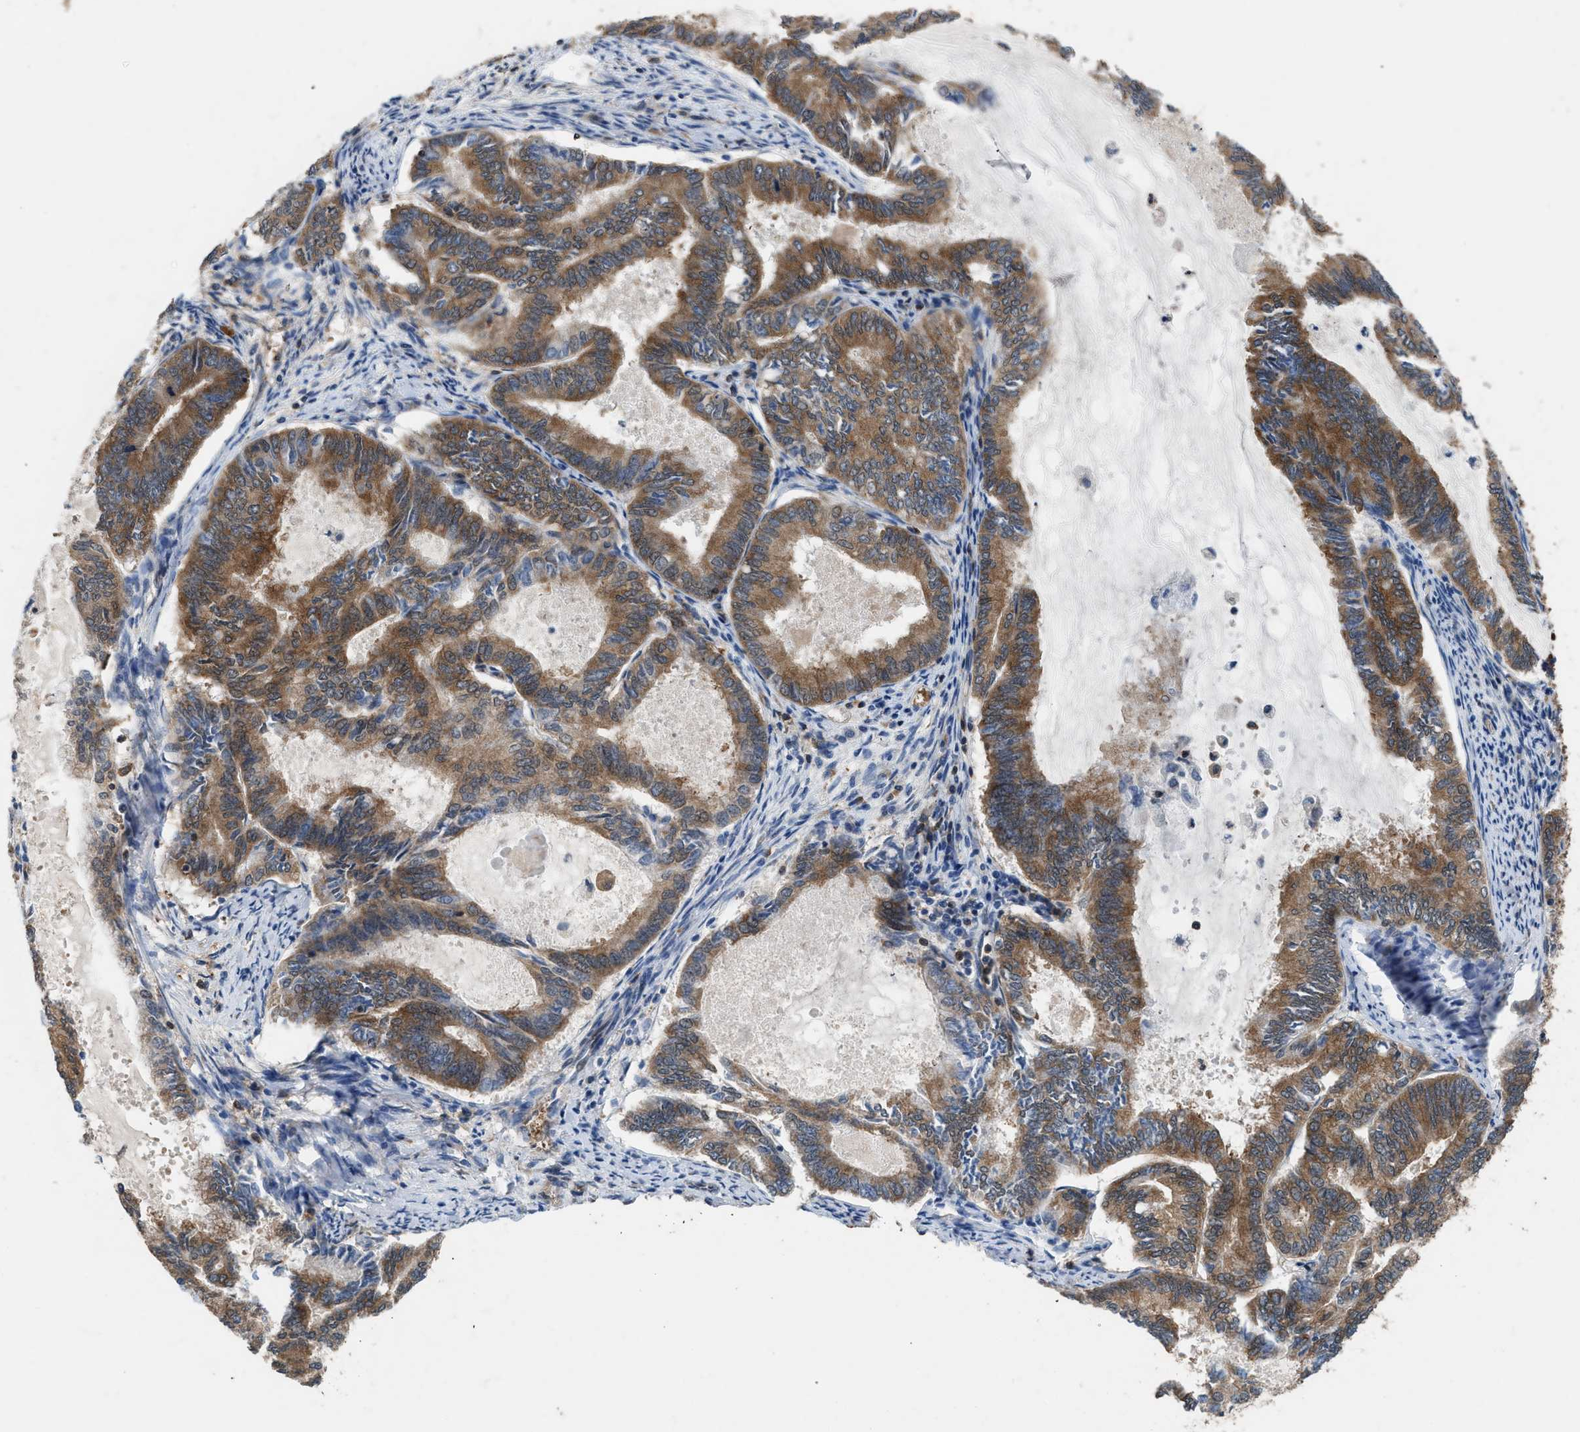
{"staining": {"intensity": "moderate", "quantity": ">75%", "location": "cytoplasmic/membranous"}, "tissue": "endometrial cancer", "cell_type": "Tumor cells", "image_type": "cancer", "snomed": [{"axis": "morphology", "description": "Adenocarcinoma, NOS"}, {"axis": "topography", "description": "Endometrium"}], "caption": "About >75% of tumor cells in human endometrial cancer exhibit moderate cytoplasmic/membranous protein staining as visualized by brown immunohistochemical staining.", "gene": "OXSR1", "patient": {"sex": "female", "age": 86}}